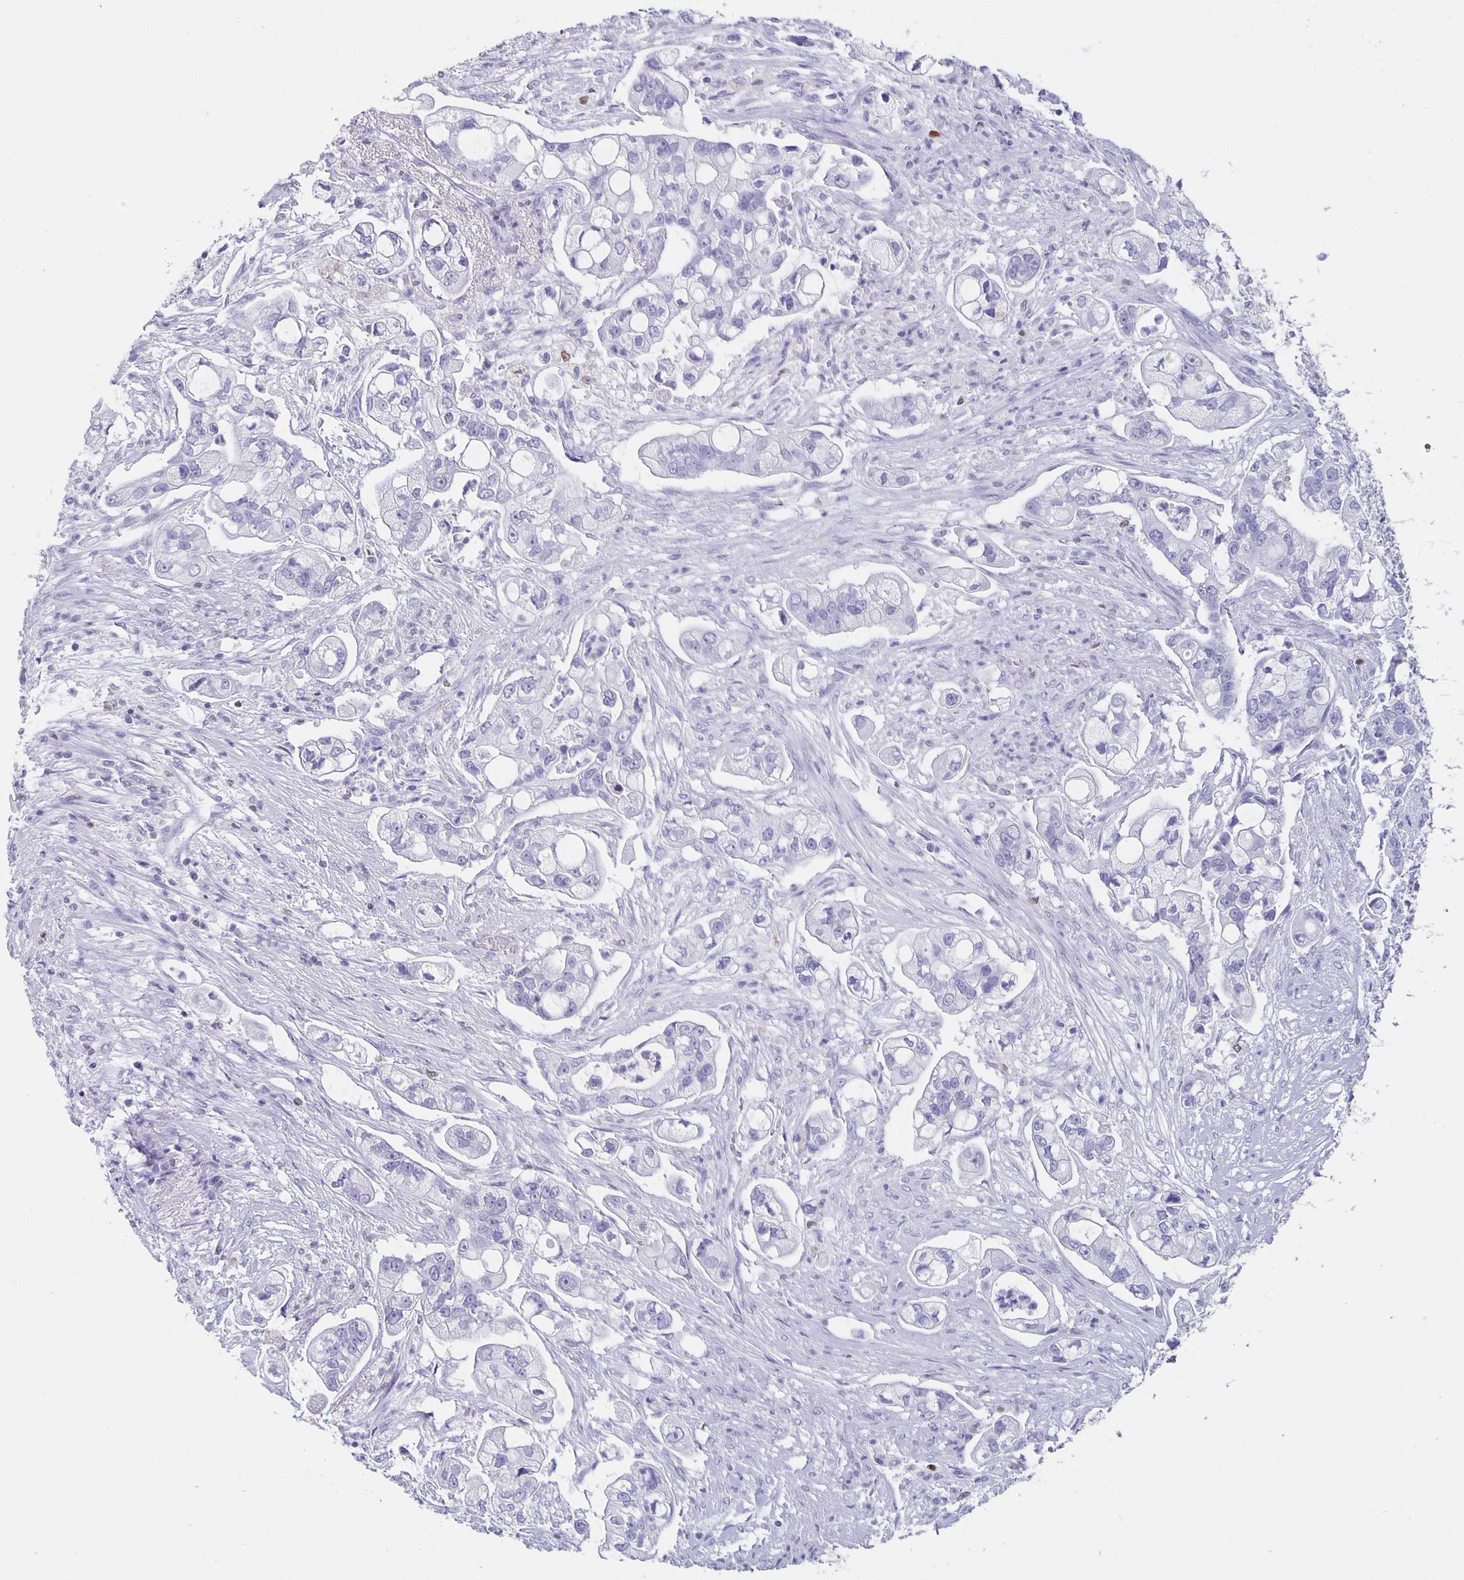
{"staining": {"intensity": "negative", "quantity": "none", "location": "none"}, "tissue": "pancreatic cancer", "cell_type": "Tumor cells", "image_type": "cancer", "snomed": [{"axis": "morphology", "description": "Adenocarcinoma, NOS"}, {"axis": "topography", "description": "Pancreas"}], "caption": "Micrograph shows no significant protein staining in tumor cells of pancreatic cancer.", "gene": "SATB2", "patient": {"sex": "female", "age": 69}}